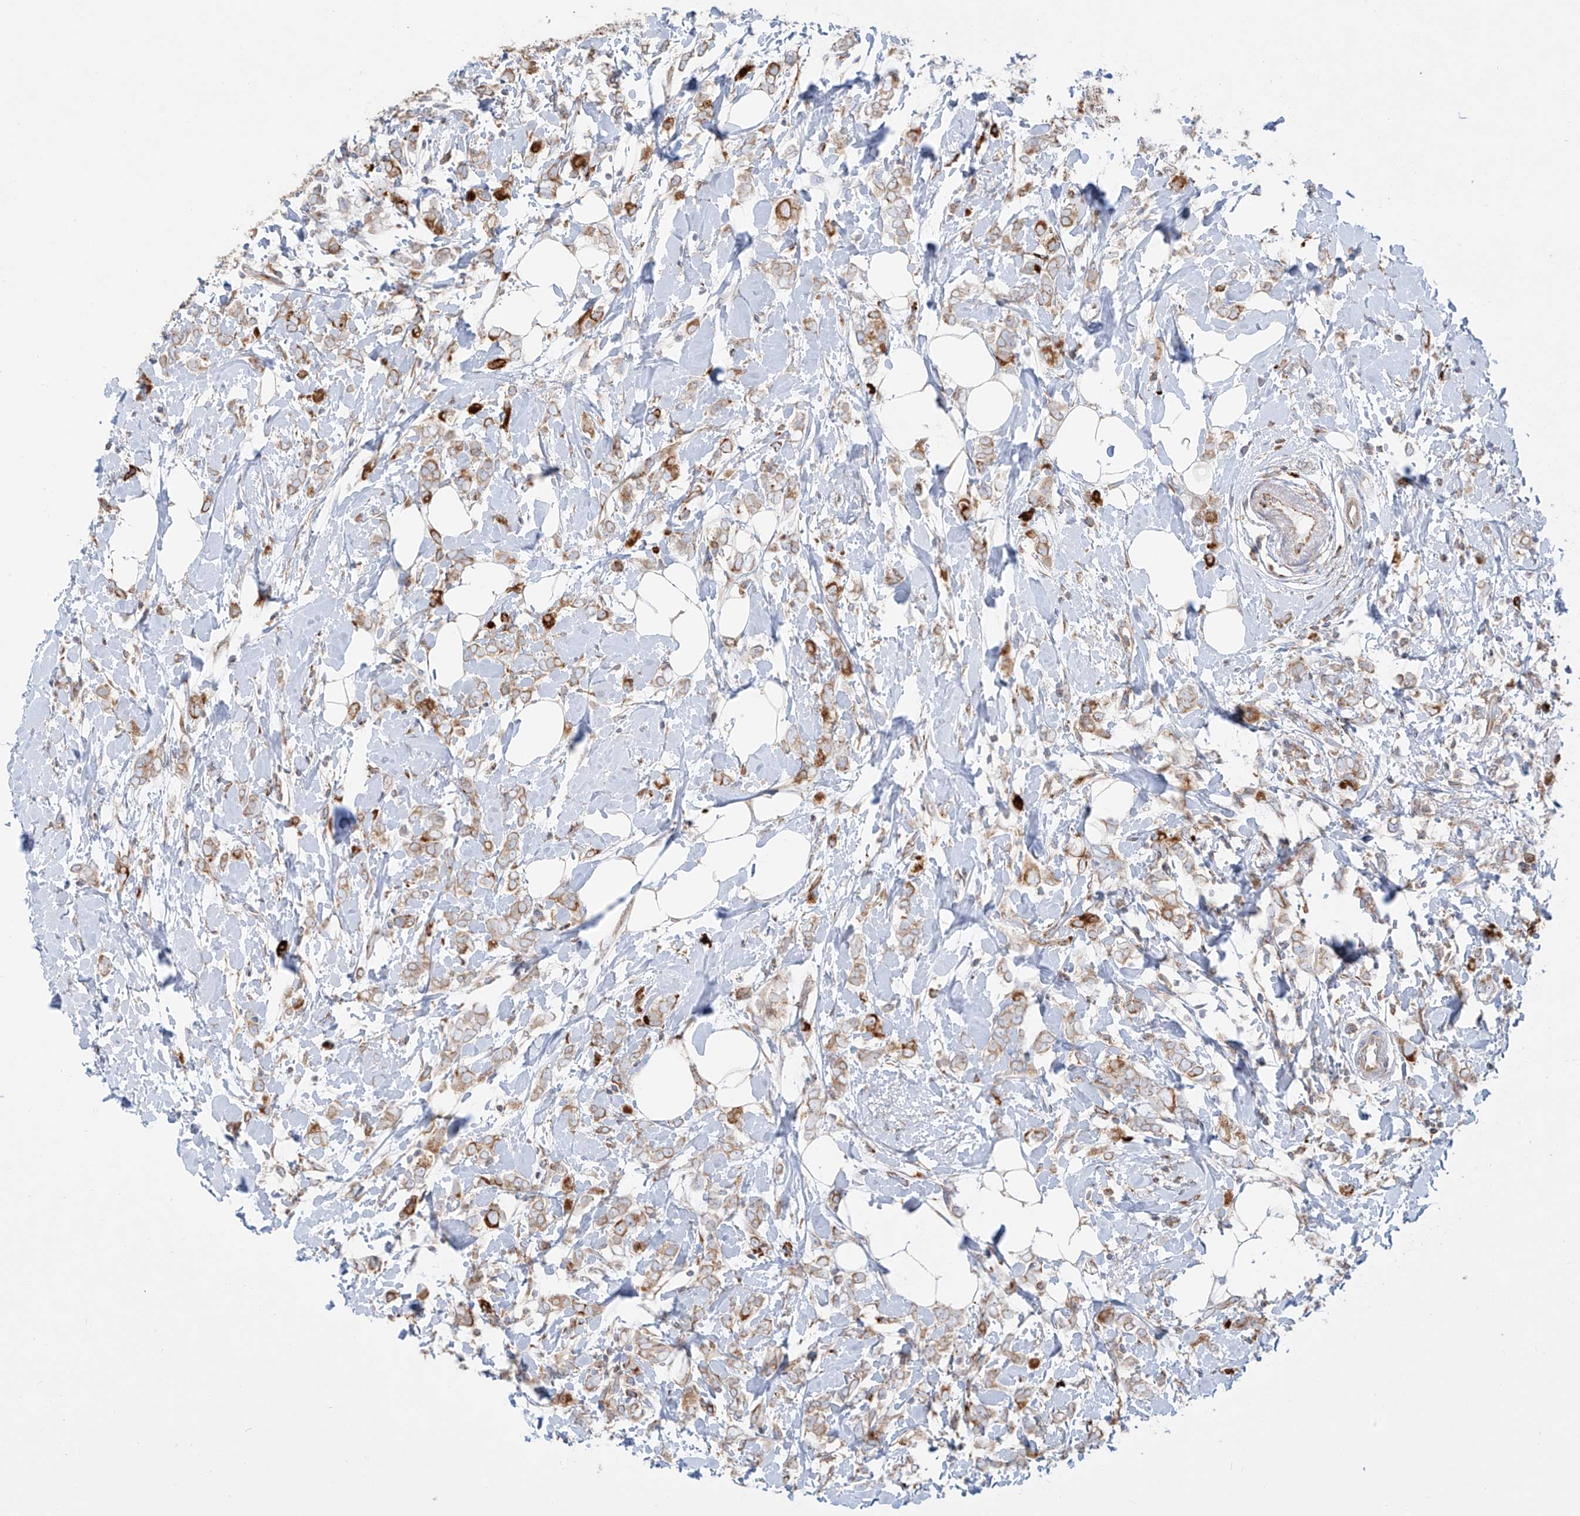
{"staining": {"intensity": "moderate", "quantity": "25%-75%", "location": "cytoplasmic/membranous"}, "tissue": "breast cancer", "cell_type": "Tumor cells", "image_type": "cancer", "snomed": [{"axis": "morphology", "description": "Normal tissue, NOS"}, {"axis": "morphology", "description": "Lobular carcinoma"}, {"axis": "topography", "description": "Breast"}], "caption": "Breast cancer stained with a protein marker shows moderate staining in tumor cells.", "gene": "MX1", "patient": {"sex": "female", "age": 47}}